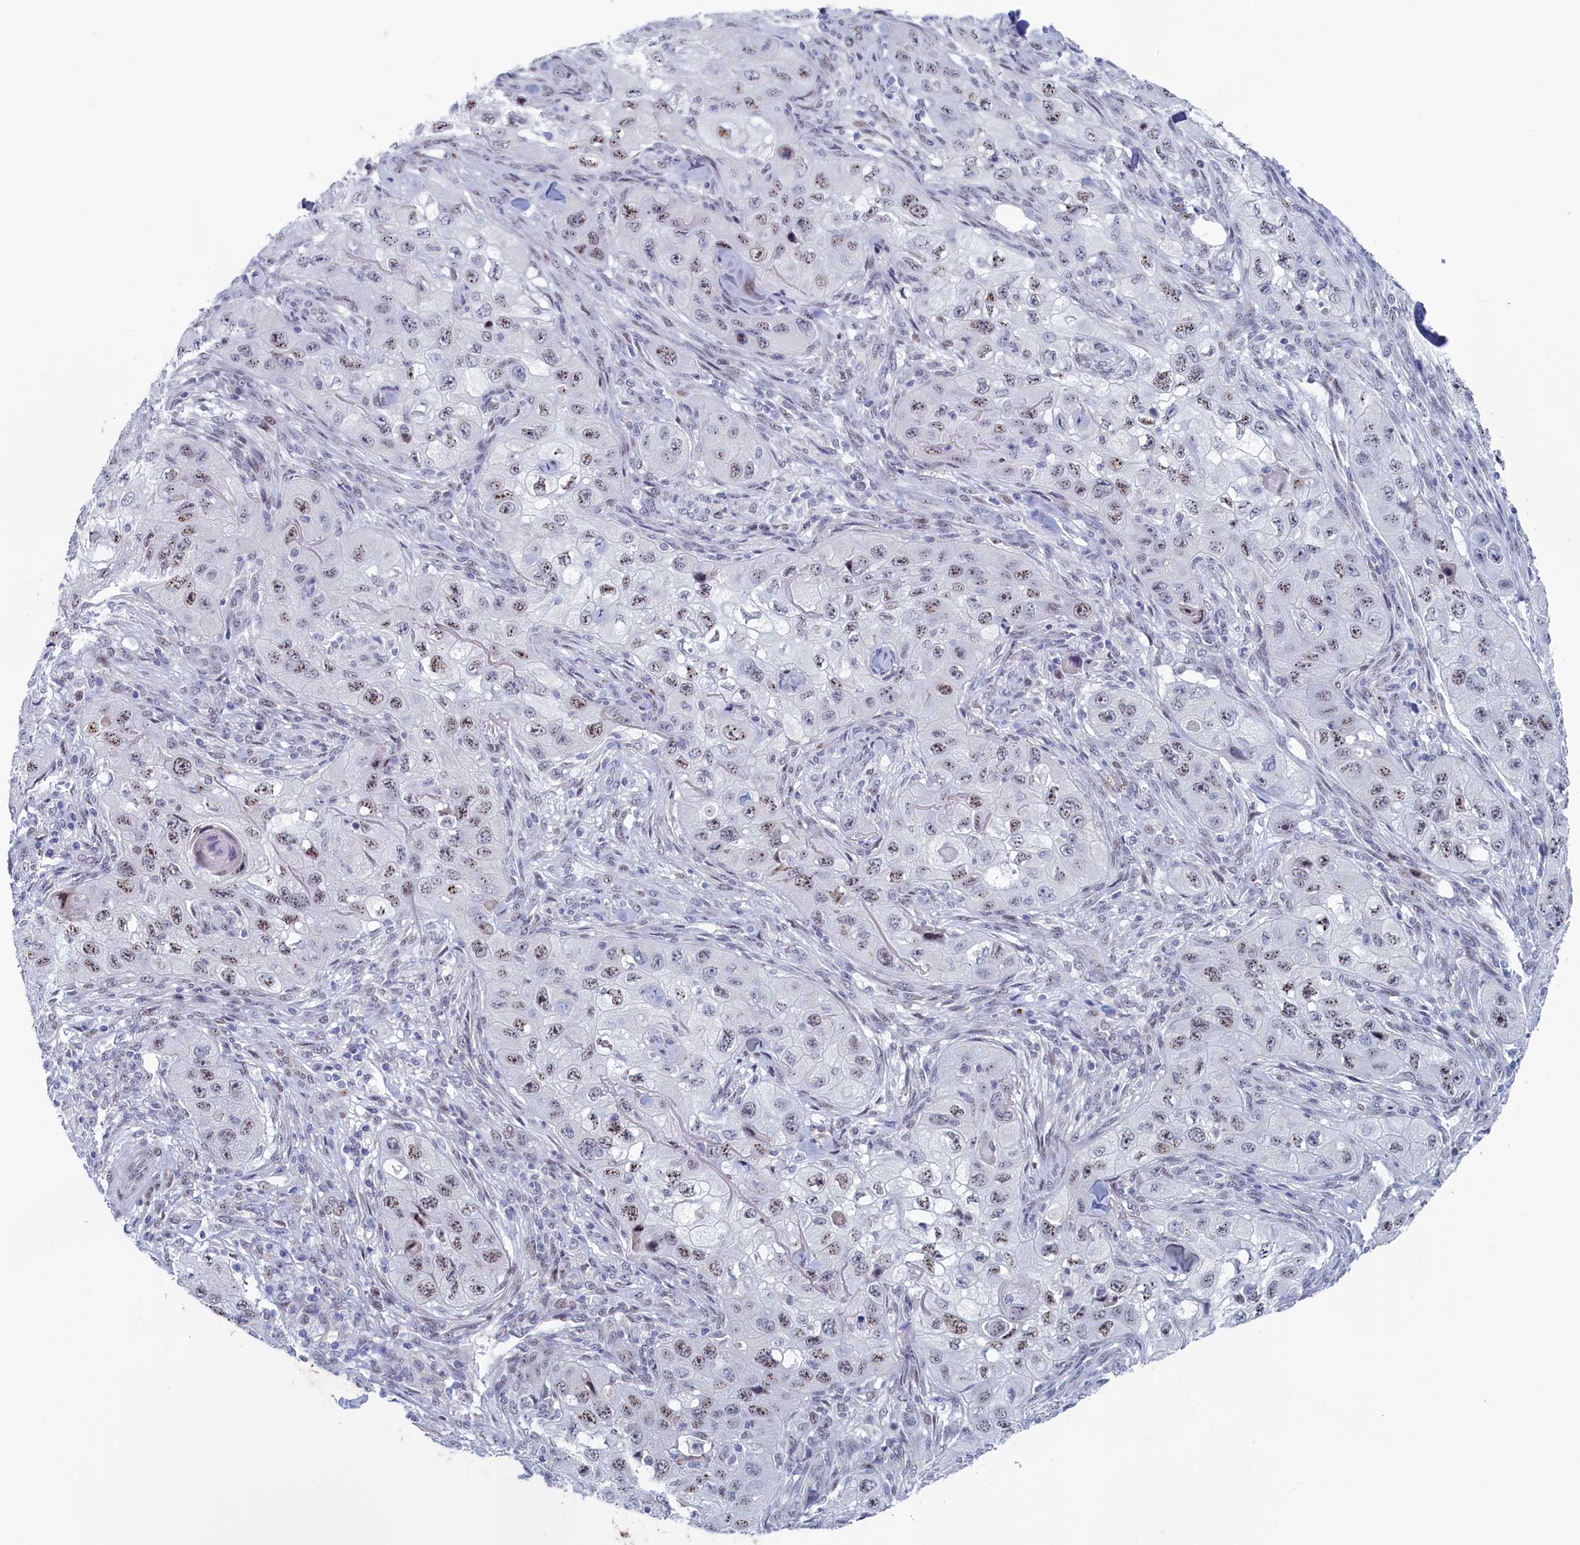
{"staining": {"intensity": "weak", "quantity": ">75%", "location": "nuclear"}, "tissue": "skin cancer", "cell_type": "Tumor cells", "image_type": "cancer", "snomed": [{"axis": "morphology", "description": "Squamous cell carcinoma, NOS"}, {"axis": "topography", "description": "Skin"}, {"axis": "topography", "description": "Subcutis"}], "caption": "Immunohistochemical staining of human skin cancer (squamous cell carcinoma) exhibits low levels of weak nuclear expression in about >75% of tumor cells. The staining was performed using DAB to visualize the protein expression in brown, while the nuclei were stained in blue with hematoxylin (Magnification: 20x).", "gene": "WDR76", "patient": {"sex": "male", "age": 73}}